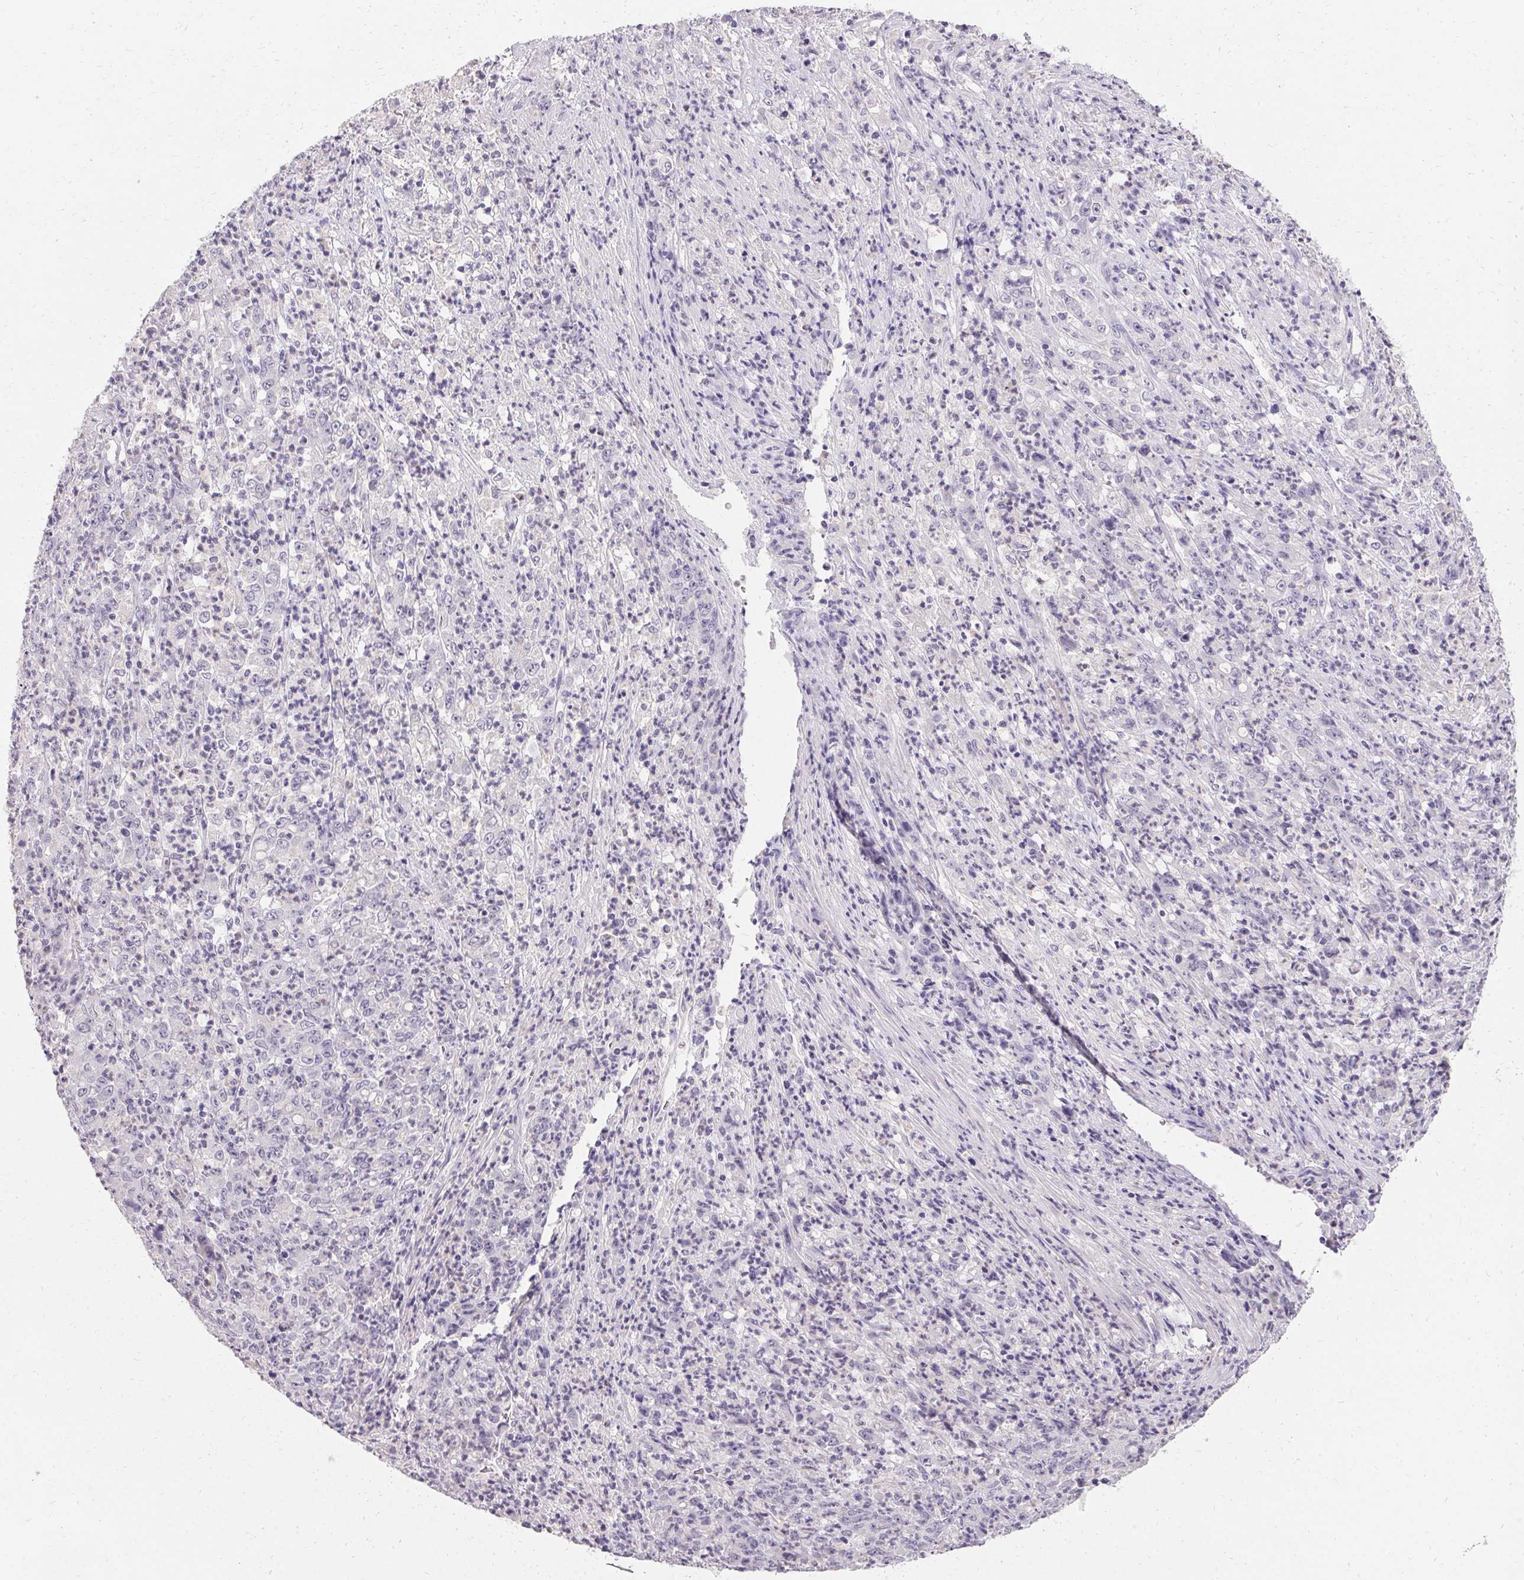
{"staining": {"intensity": "negative", "quantity": "none", "location": "none"}, "tissue": "stomach cancer", "cell_type": "Tumor cells", "image_type": "cancer", "snomed": [{"axis": "morphology", "description": "Adenocarcinoma, NOS"}, {"axis": "topography", "description": "Stomach, lower"}], "caption": "Immunohistochemistry (IHC) of stomach adenocarcinoma exhibits no expression in tumor cells.", "gene": "PMEL", "patient": {"sex": "female", "age": 71}}